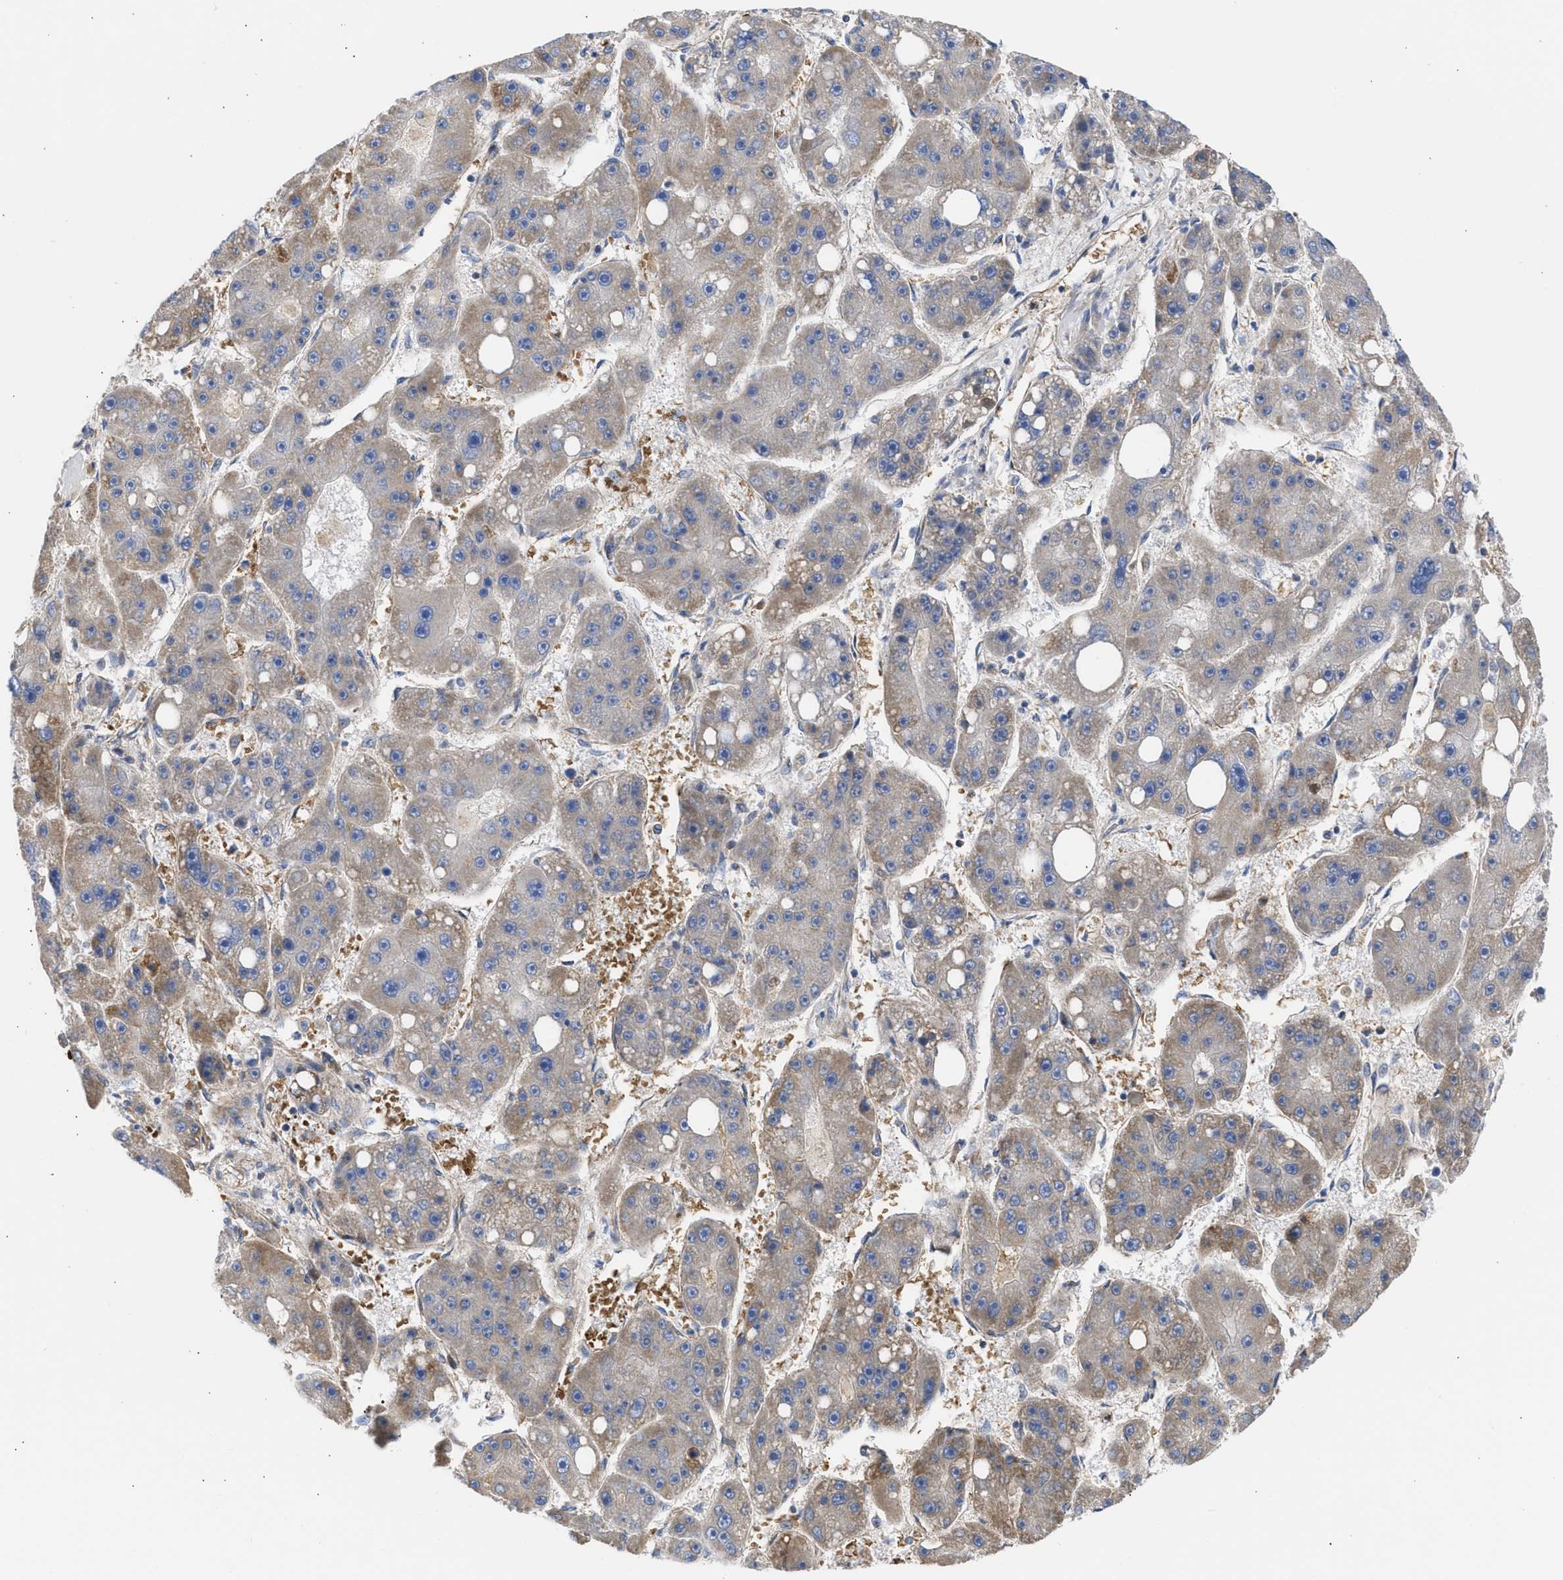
{"staining": {"intensity": "moderate", "quantity": "<25%", "location": "cytoplasmic/membranous"}, "tissue": "liver cancer", "cell_type": "Tumor cells", "image_type": "cancer", "snomed": [{"axis": "morphology", "description": "Carcinoma, Hepatocellular, NOS"}, {"axis": "topography", "description": "Liver"}], "caption": "Approximately <25% of tumor cells in liver cancer show moderate cytoplasmic/membranous protein positivity as visualized by brown immunohistochemical staining.", "gene": "BTG3", "patient": {"sex": "female", "age": 61}}